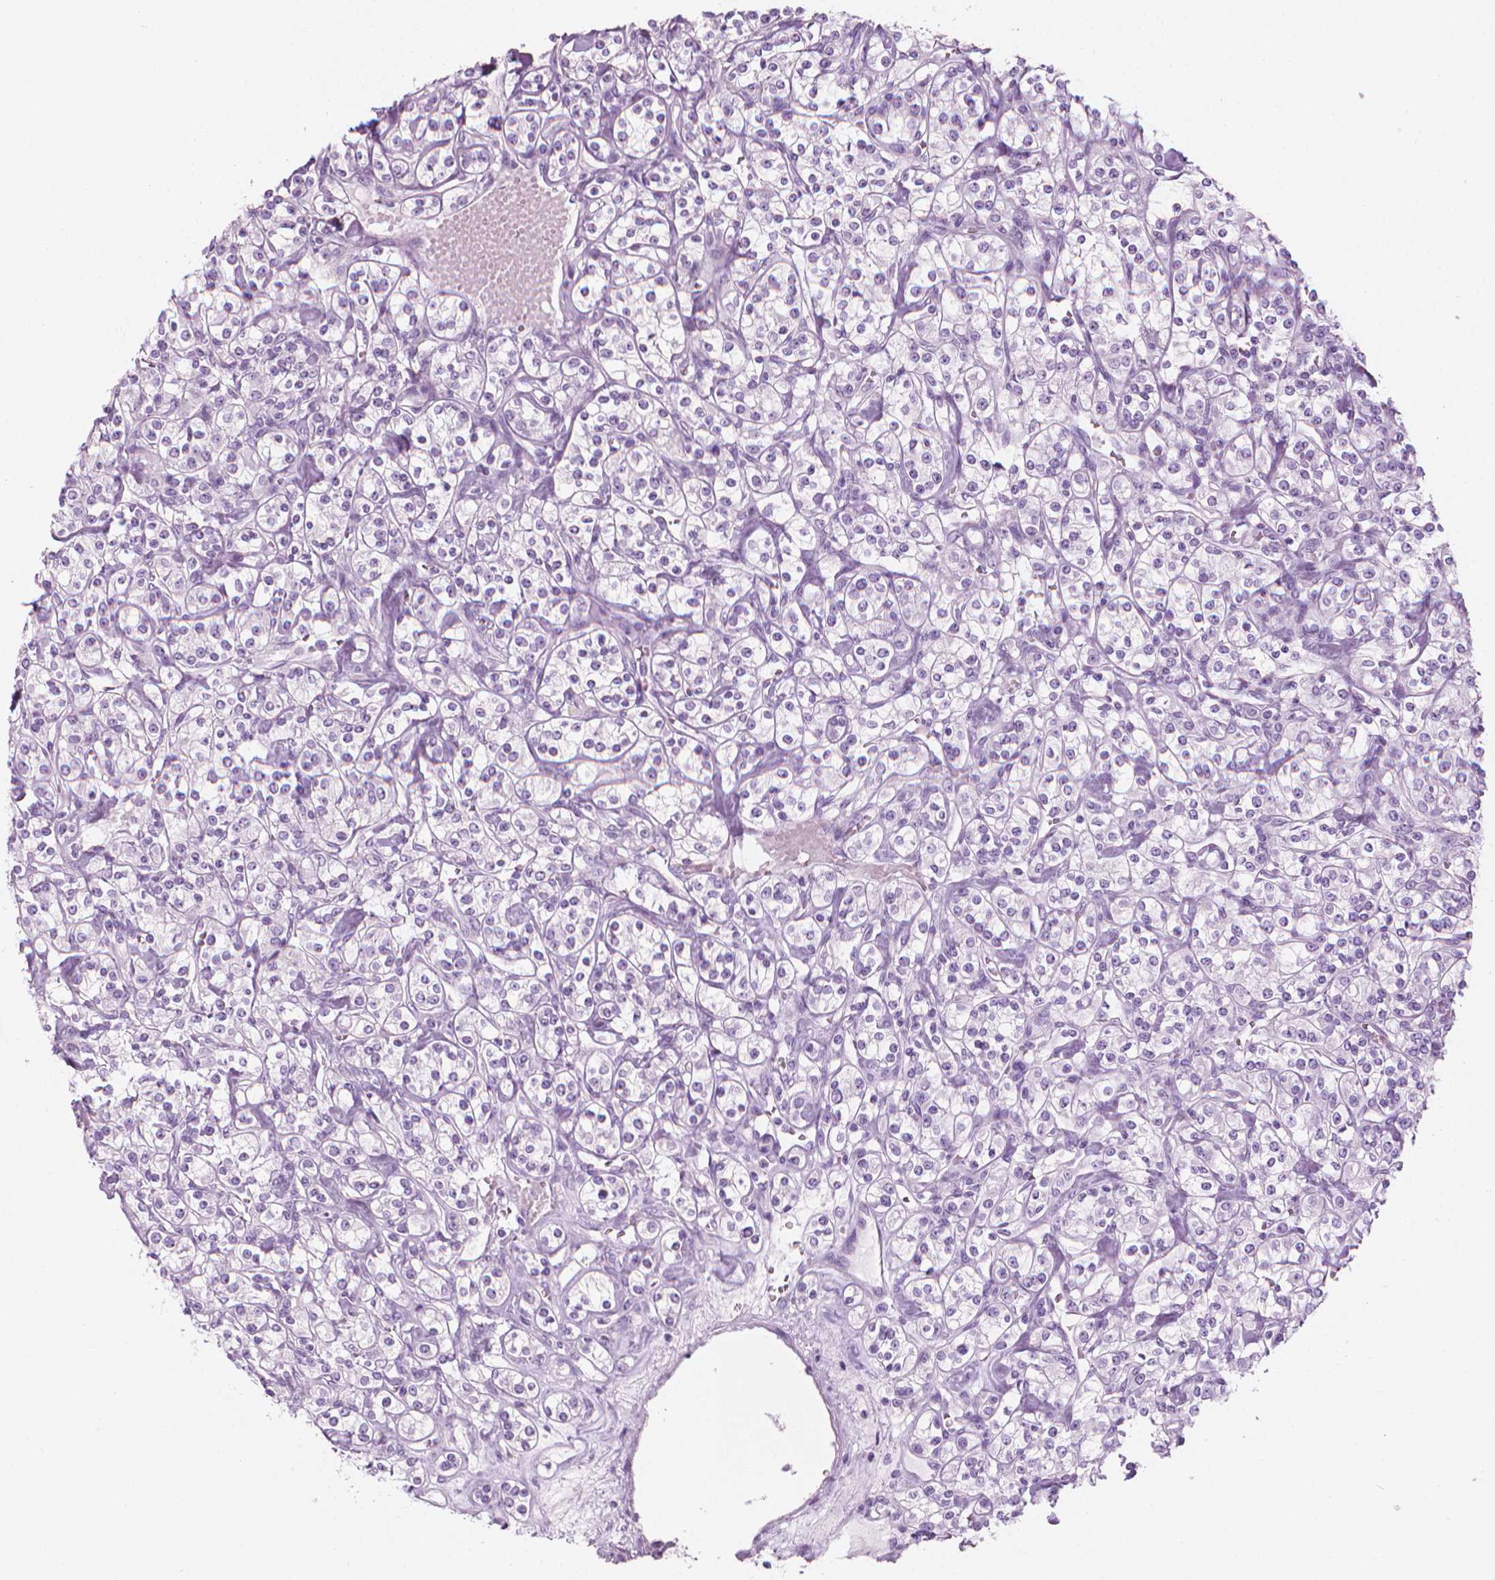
{"staining": {"intensity": "negative", "quantity": "none", "location": "none"}, "tissue": "renal cancer", "cell_type": "Tumor cells", "image_type": "cancer", "snomed": [{"axis": "morphology", "description": "Adenocarcinoma, NOS"}, {"axis": "topography", "description": "Kidney"}], "caption": "There is no significant positivity in tumor cells of adenocarcinoma (renal).", "gene": "SCG3", "patient": {"sex": "male", "age": 77}}